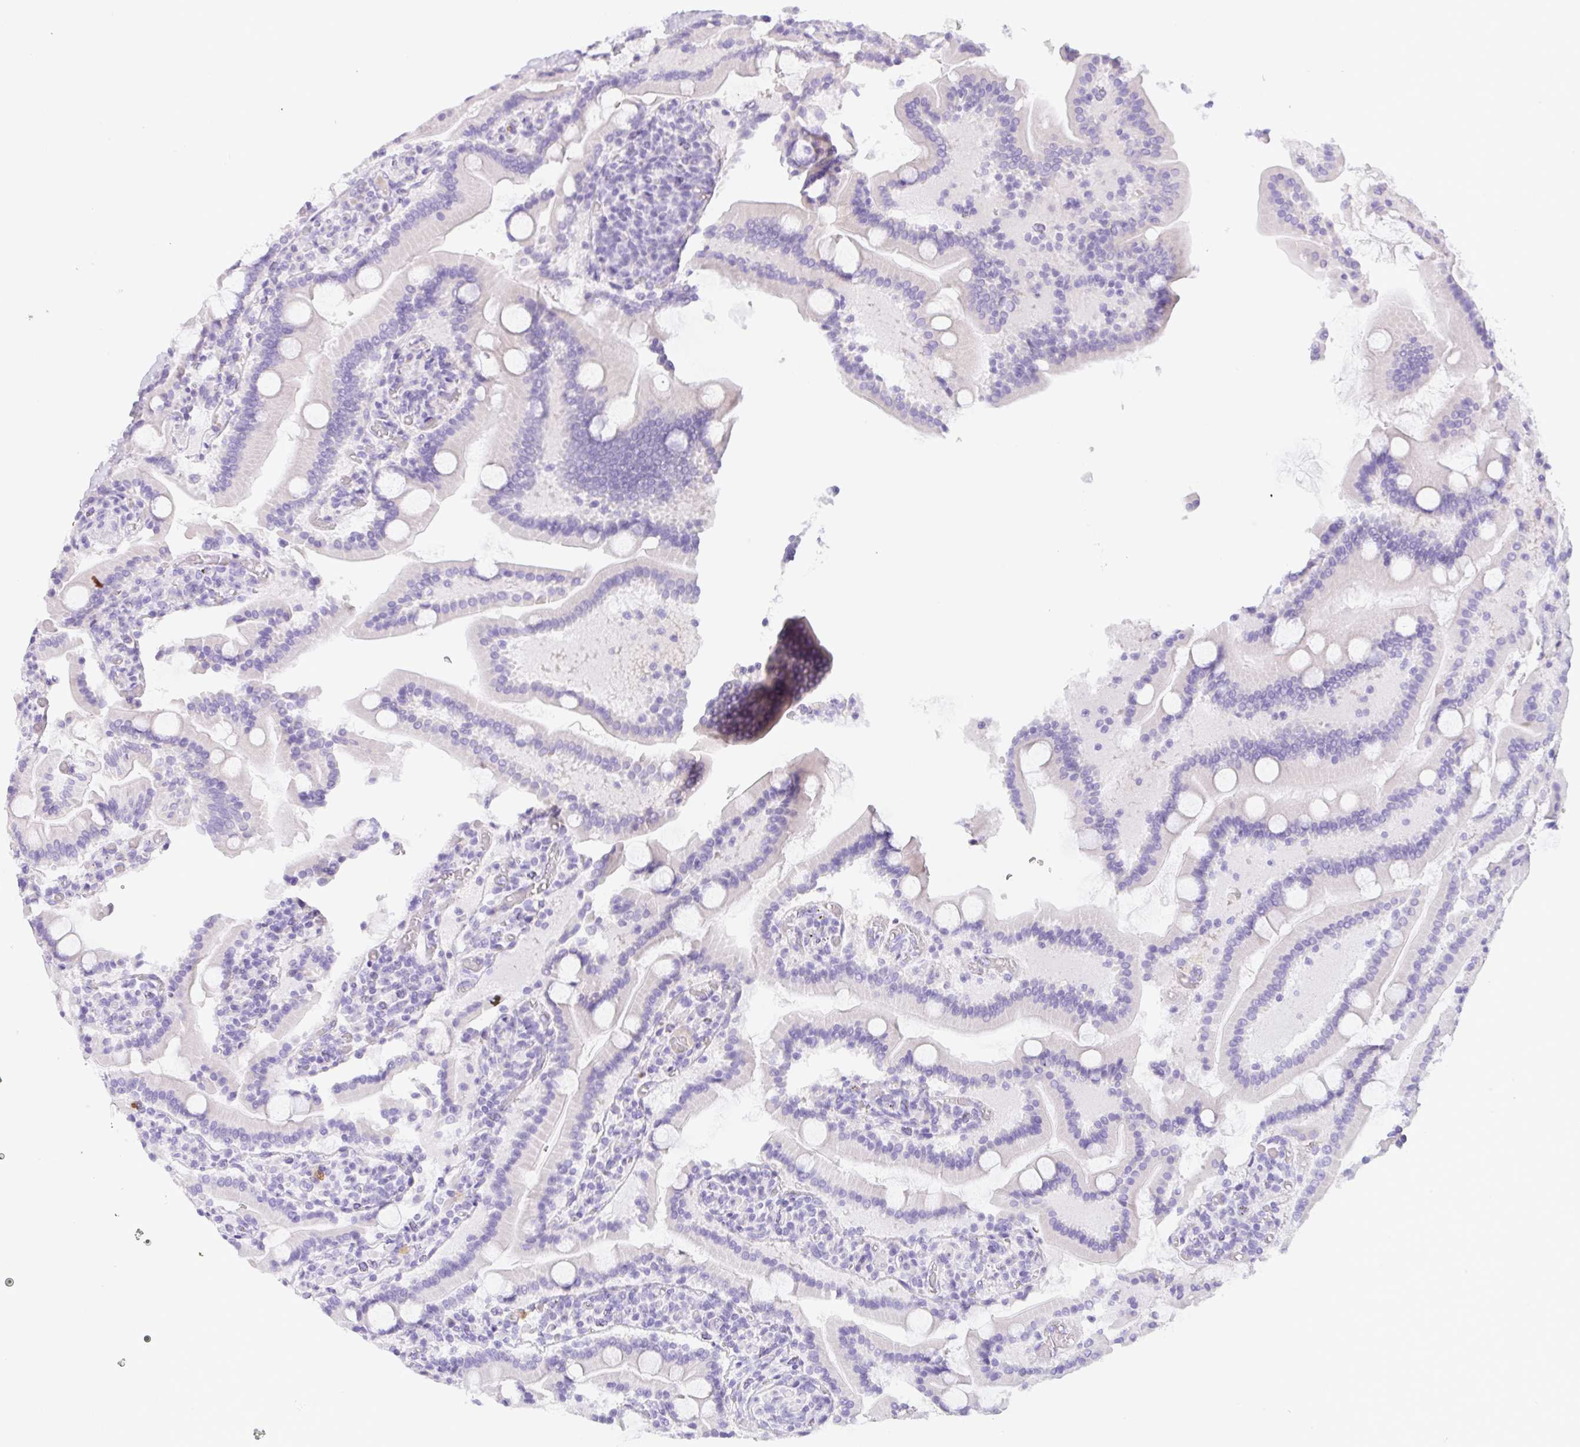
{"staining": {"intensity": "negative", "quantity": "none", "location": "none"}, "tissue": "duodenum", "cell_type": "Glandular cells", "image_type": "normal", "snomed": [{"axis": "morphology", "description": "Normal tissue, NOS"}, {"axis": "topography", "description": "Duodenum"}], "caption": "IHC of benign human duodenum reveals no staining in glandular cells. Brightfield microscopy of IHC stained with DAB (brown) and hematoxylin (blue), captured at high magnification.", "gene": "KLK8", "patient": {"sex": "male", "age": 55}}